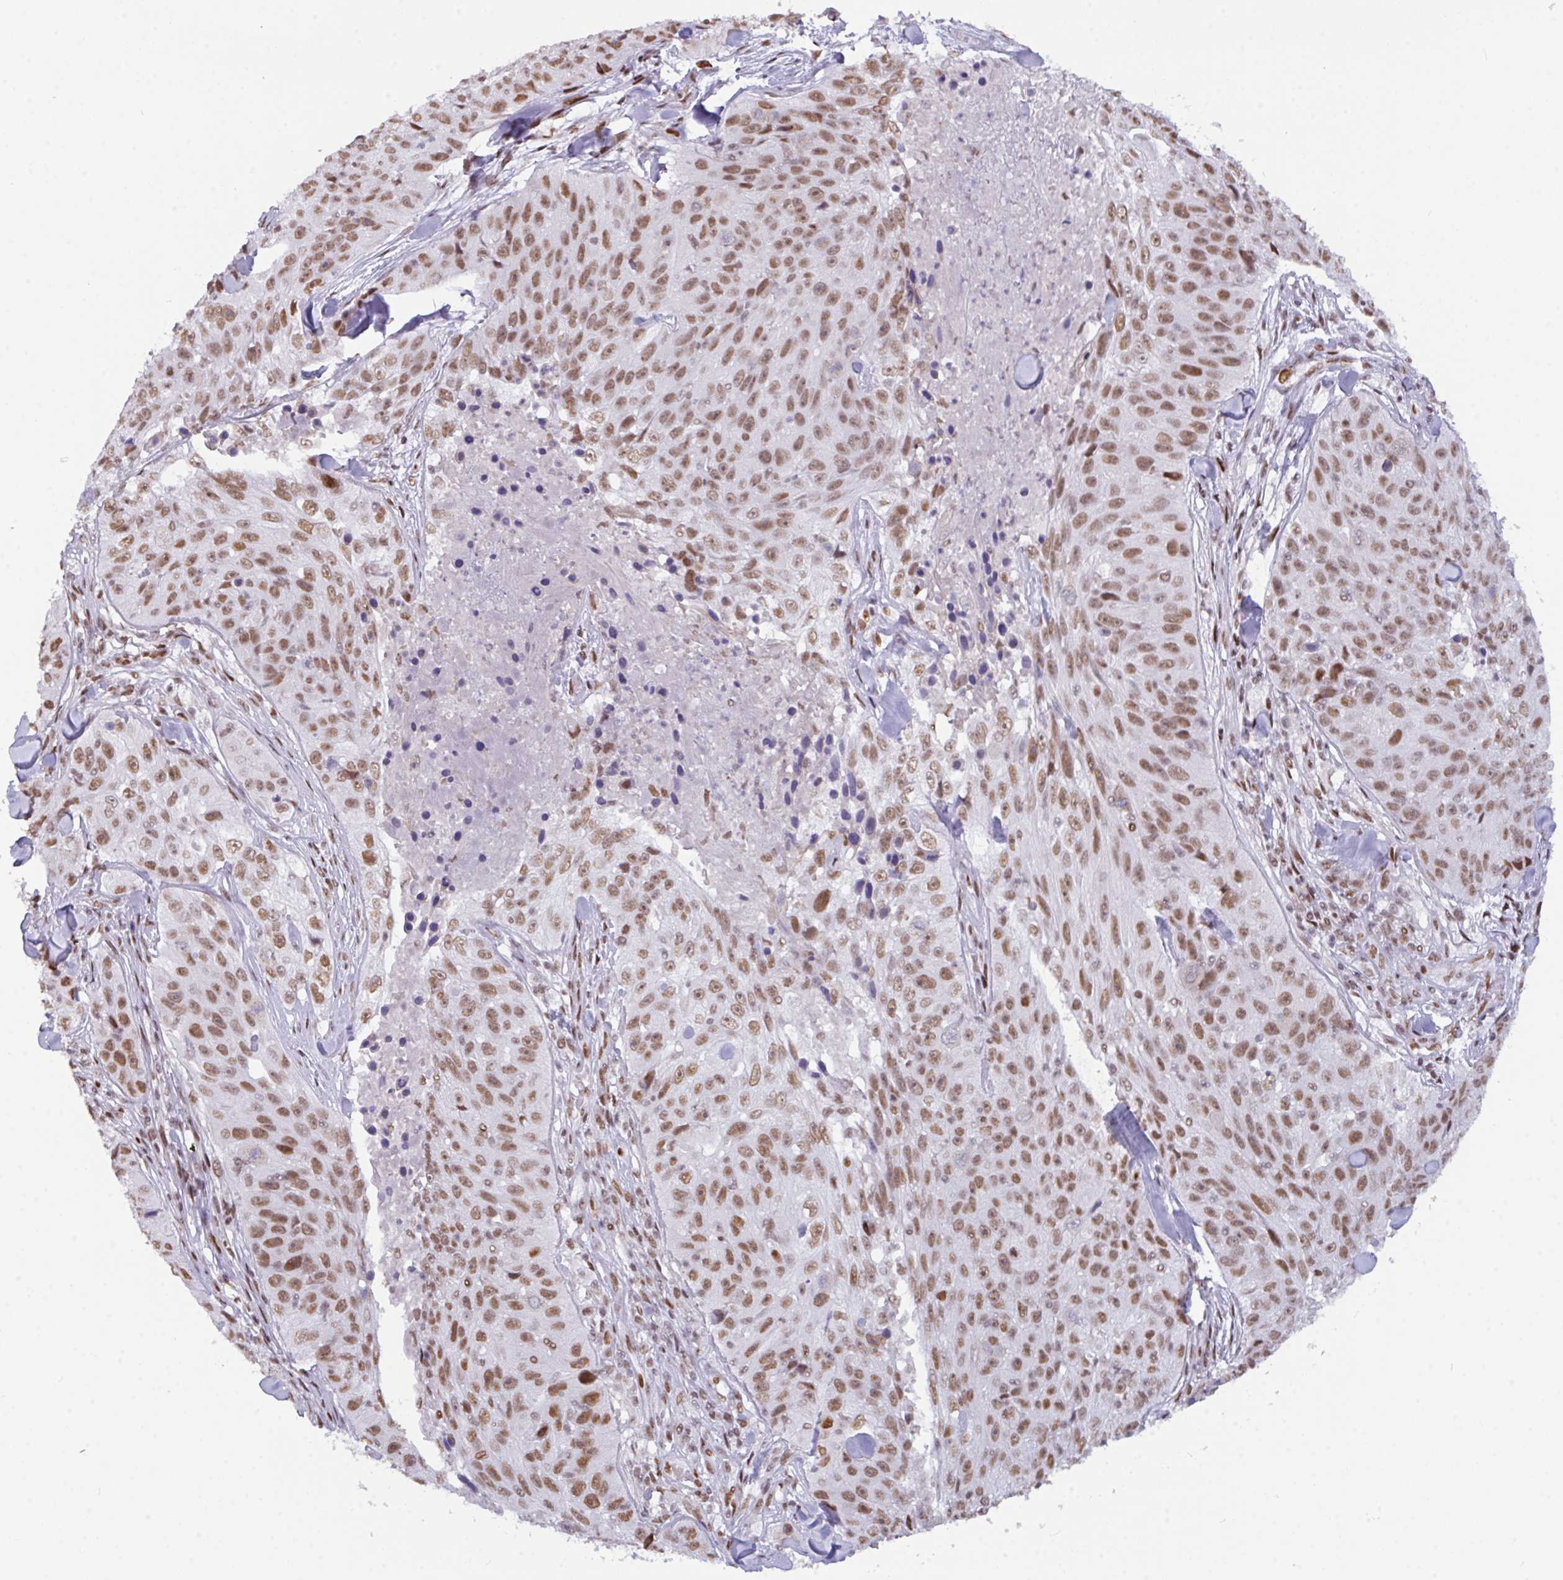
{"staining": {"intensity": "moderate", "quantity": ">75%", "location": "nuclear"}, "tissue": "skin cancer", "cell_type": "Tumor cells", "image_type": "cancer", "snomed": [{"axis": "morphology", "description": "Squamous cell carcinoma, NOS"}, {"axis": "topography", "description": "Skin"}], "caption": "Immunohistochemistry staining of squamous cell carcinoma (skin), which demonstrates medium levels of moderate nuclear positivity in approximately >75% of tumor cells indicating moderate nuclear protein positivity. The staining was performed using DAB (brown) for protein detection and nuclei were counterstained in hematoxylin (blue).", "gene": "CLP1", "patient": {"sex": "female", "age": 87}}